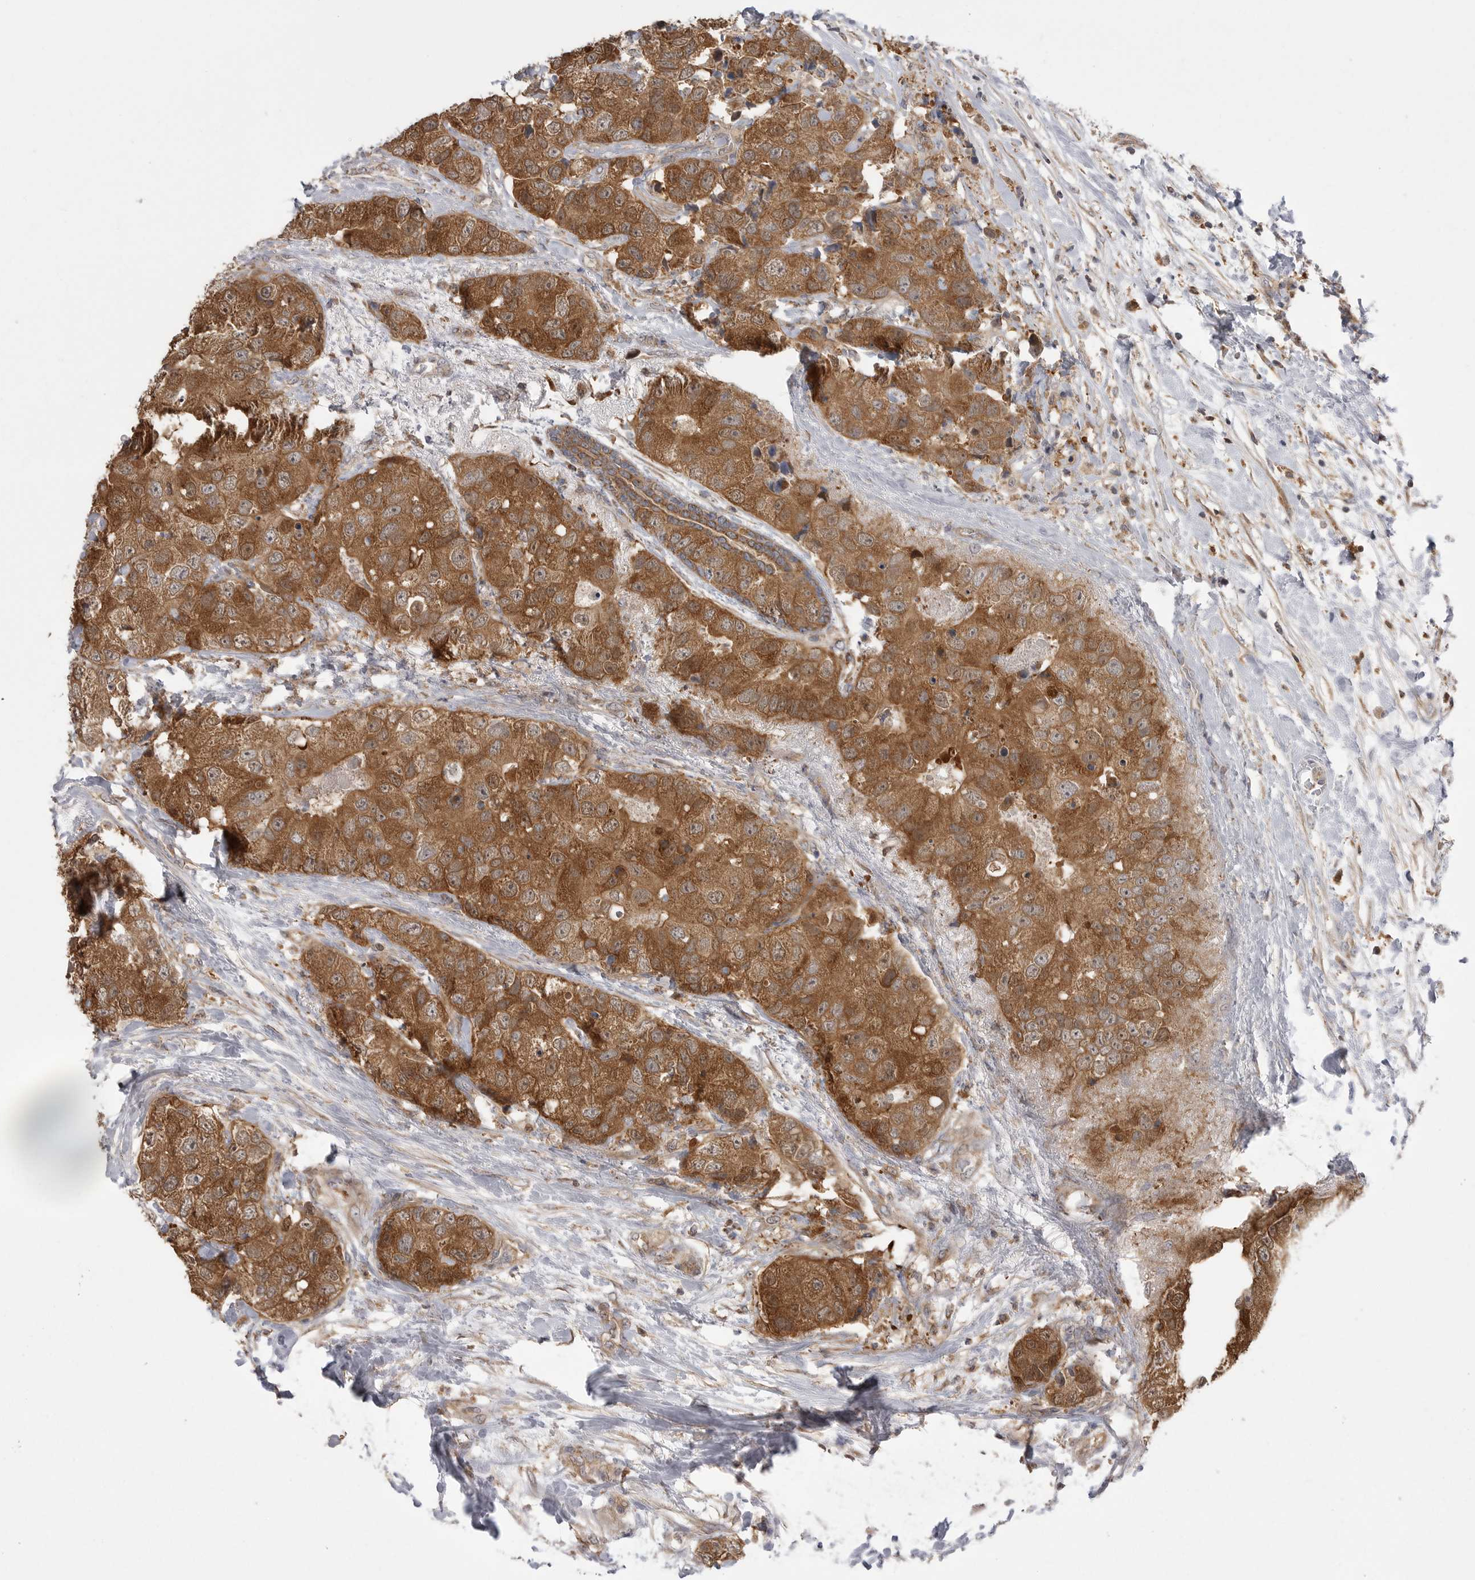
{"staining": {"intensity": "strong", "quantity": ">75%", "location": "cytoplasmic/membranous"}, "tissue": "breast cancer", "cell_type": "Tumor cells", "image_type": "cancer", "snomed": [{"axis": "morphology", "description": "Duct carcinoma"}, {"axis": "topography", "description": "Breast"}], "caption": "DAB immunohistochemical staining of human breast infiltrating ductal carcinoma demonstrates strong cytoplasmic/membranous protein expression in approximately >75% of tumor cells.", "gene": "KYAT3", "patient": {"sex": "female", "age": 62}}